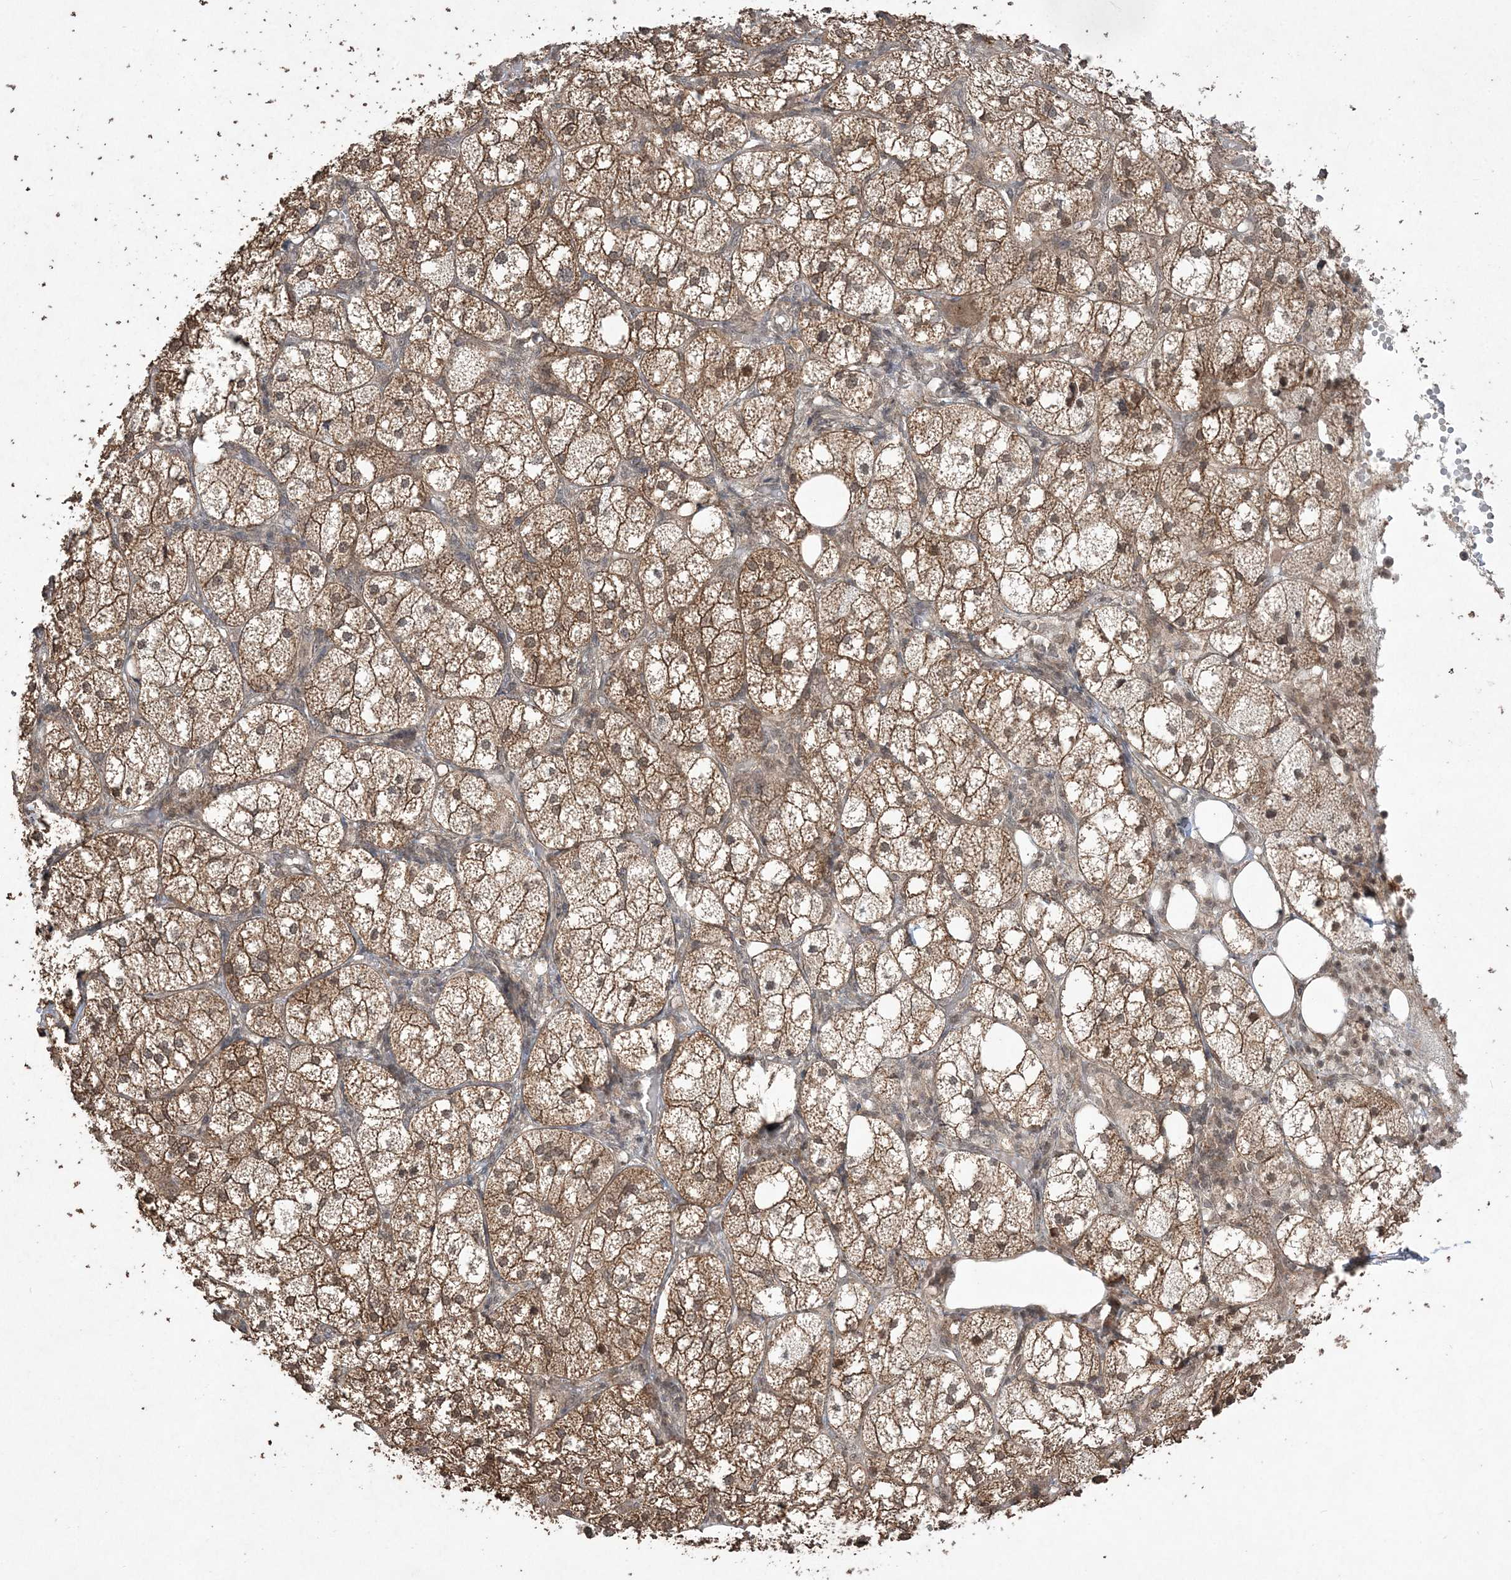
{"staining": {"intensity": "moderate", "quantity": ">75%", "location": "cytoplasmic/membranous,nuclear"}, "tissue": "adrenal gland", "cell_type": "Glandular cells", "image_type": "normal", "snomed": [{"axis": "morphology", "description": "Normal tissue, NOS"}, {"axis": "topography", "description": "Adrenal gland"}], "caption": "Immunohistochemical staining of unremarkable human adrenal gland exhibits medium levels of moderate cytoplasmic/membranous,nuclear expression in about >75% of glandular cells.", "gene": "EHHADH", "patient": {"sex": "female", "age": 61}}